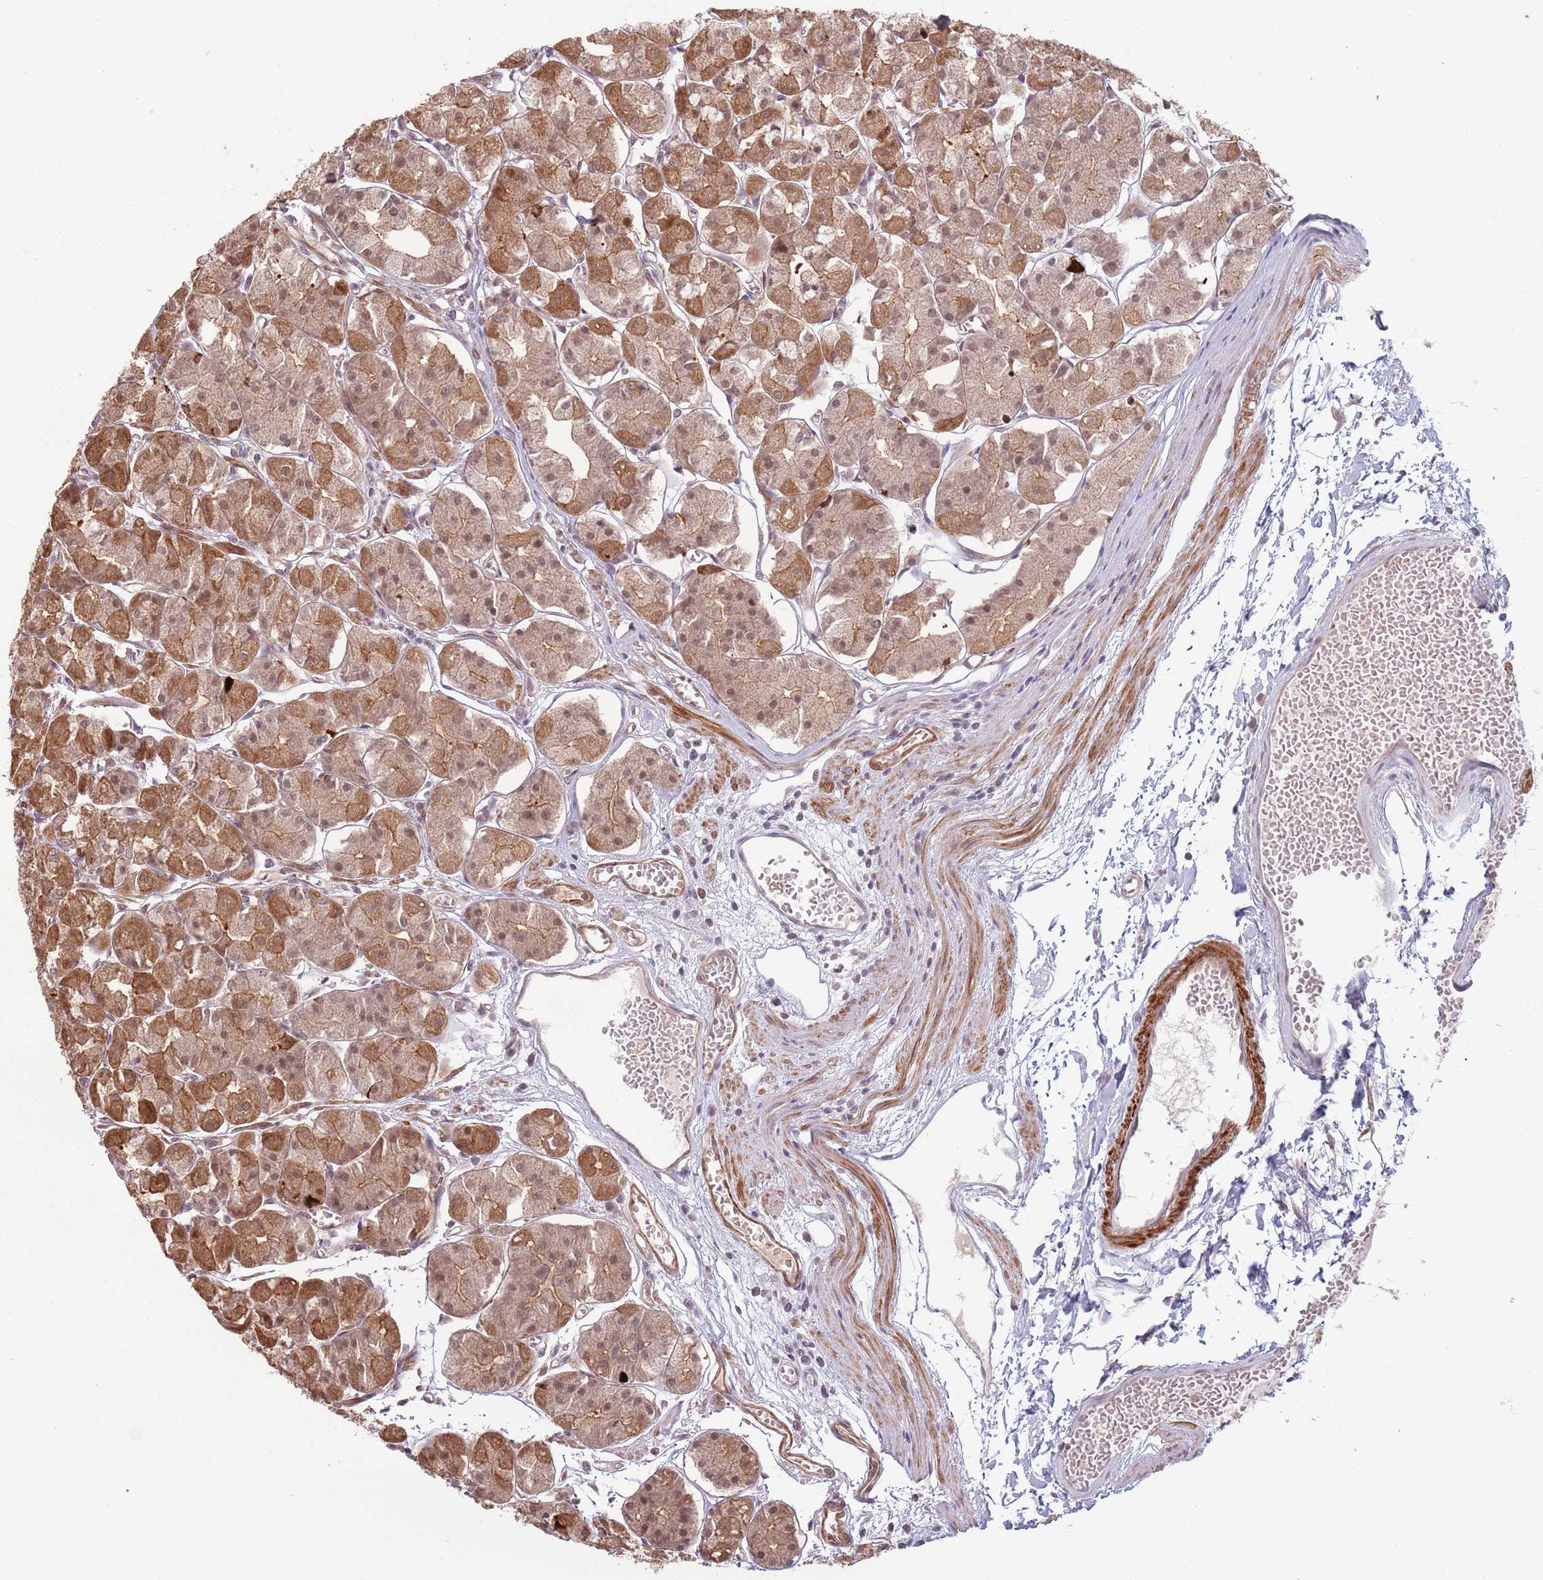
{"staining": {"intensity": "moderate", "quantity": ">75%", "location": "cytoplasmic/membranous,nuclear"}, "tissue": "stomach", "cell_type": "Glandular cells", "image_type": "normal", "snomed": [{"axis": "morphology", "description": "Normal tissue, NOS"}, {"axis": "topography", "description": "Stomach"}], "caption": "Immunohistochemical staining of unremarkable human stomach demonstrates moderate cytoplasmic/membranous,nuclear protein staining in about >75% of glandular cells.", "gene": "CCDC154", "patient": {"sex": "male", "age": 55}}